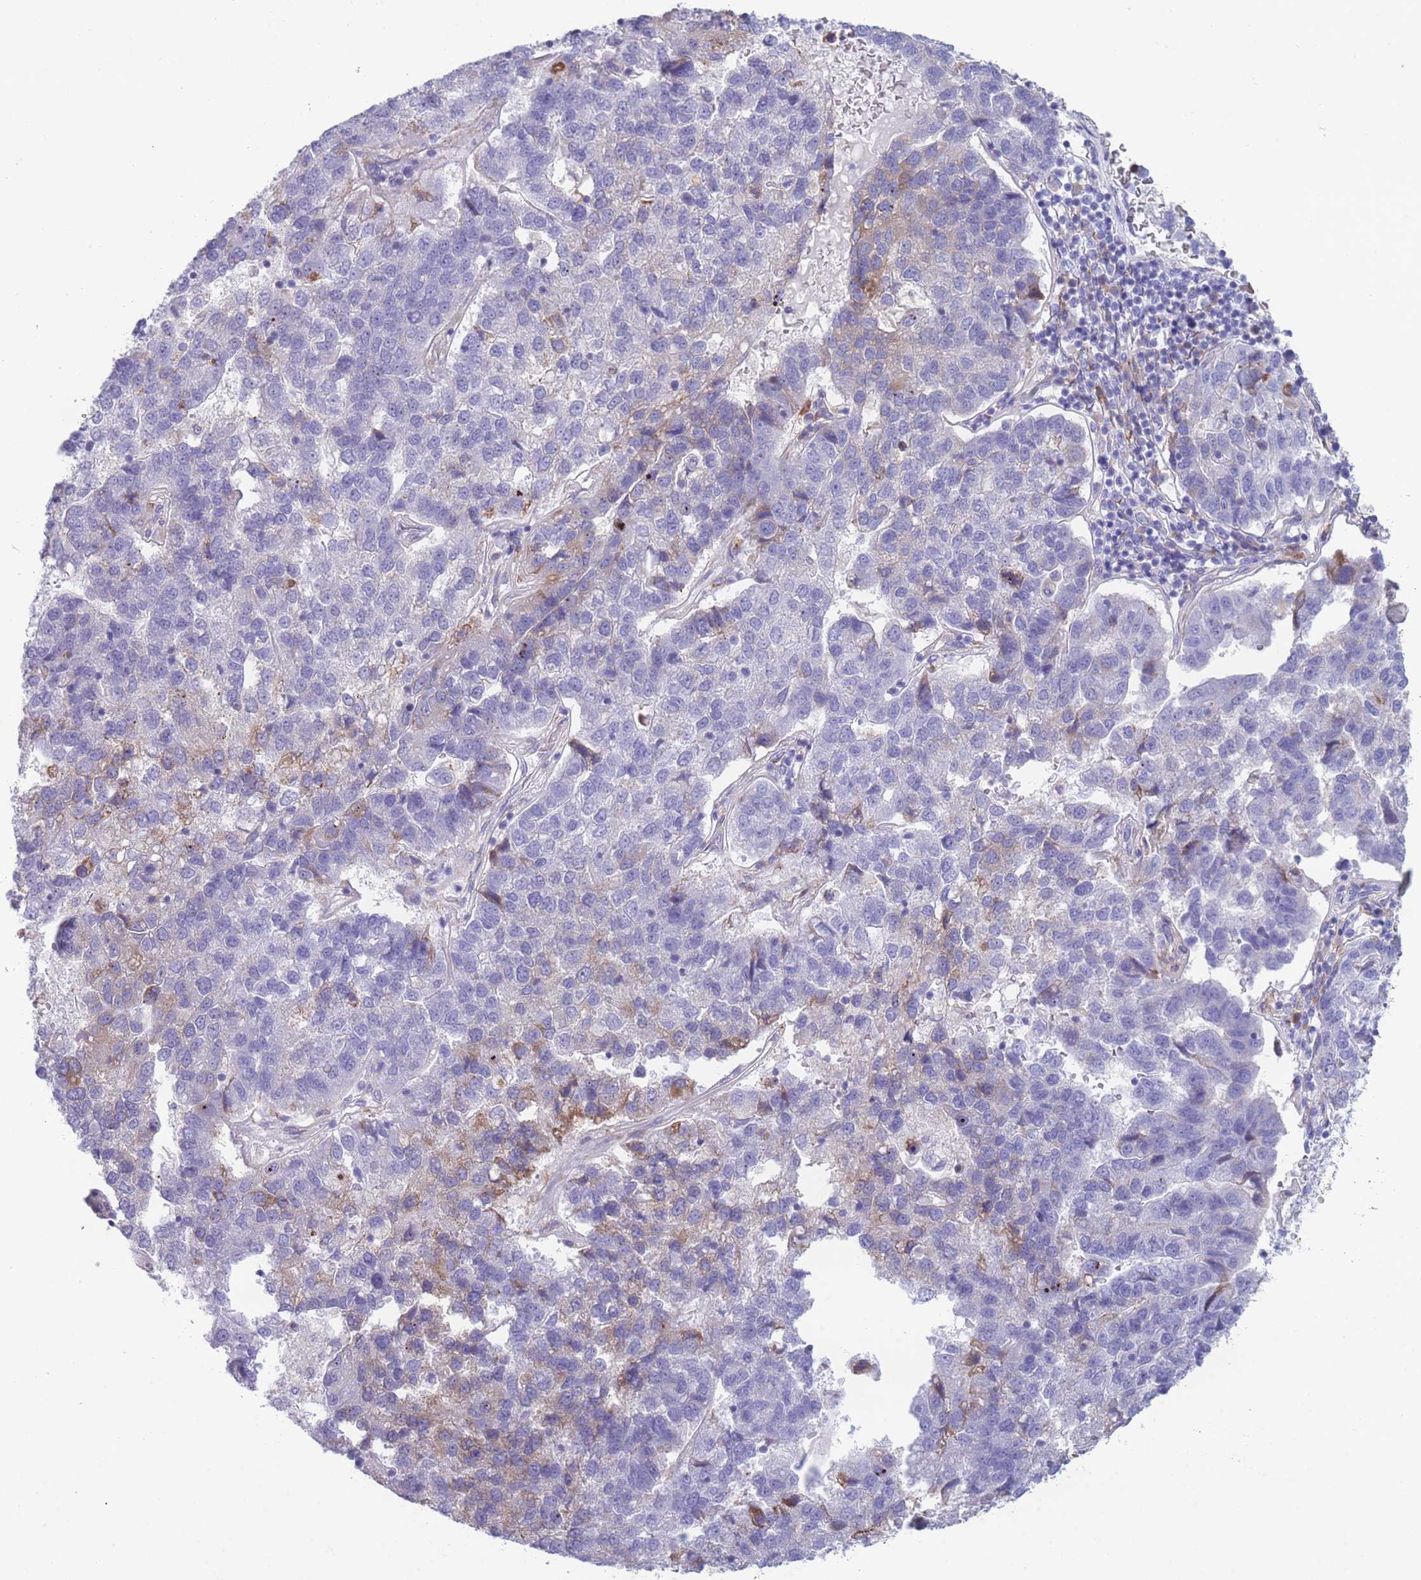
{"staining": {"intensity": "negative", "quantity": "none", "location": "none"}, "tissue": "pancreatic cancer", "cell_type": "Tumor cells", "image_type": "cancer", "snomed": [{"axis": "morphology", "description": "Adenocarcinoma, NOS"}, {"axis": "topography", "description": "Pancreas"}], "caption": "IHC photomicrograph of neoplastic tissue: human pancreatic cancer stained with DAB displays no significant protein positivity in tumor cells.", "gene": "XKR8", "patient": {"sex": "female", "age": 61}}